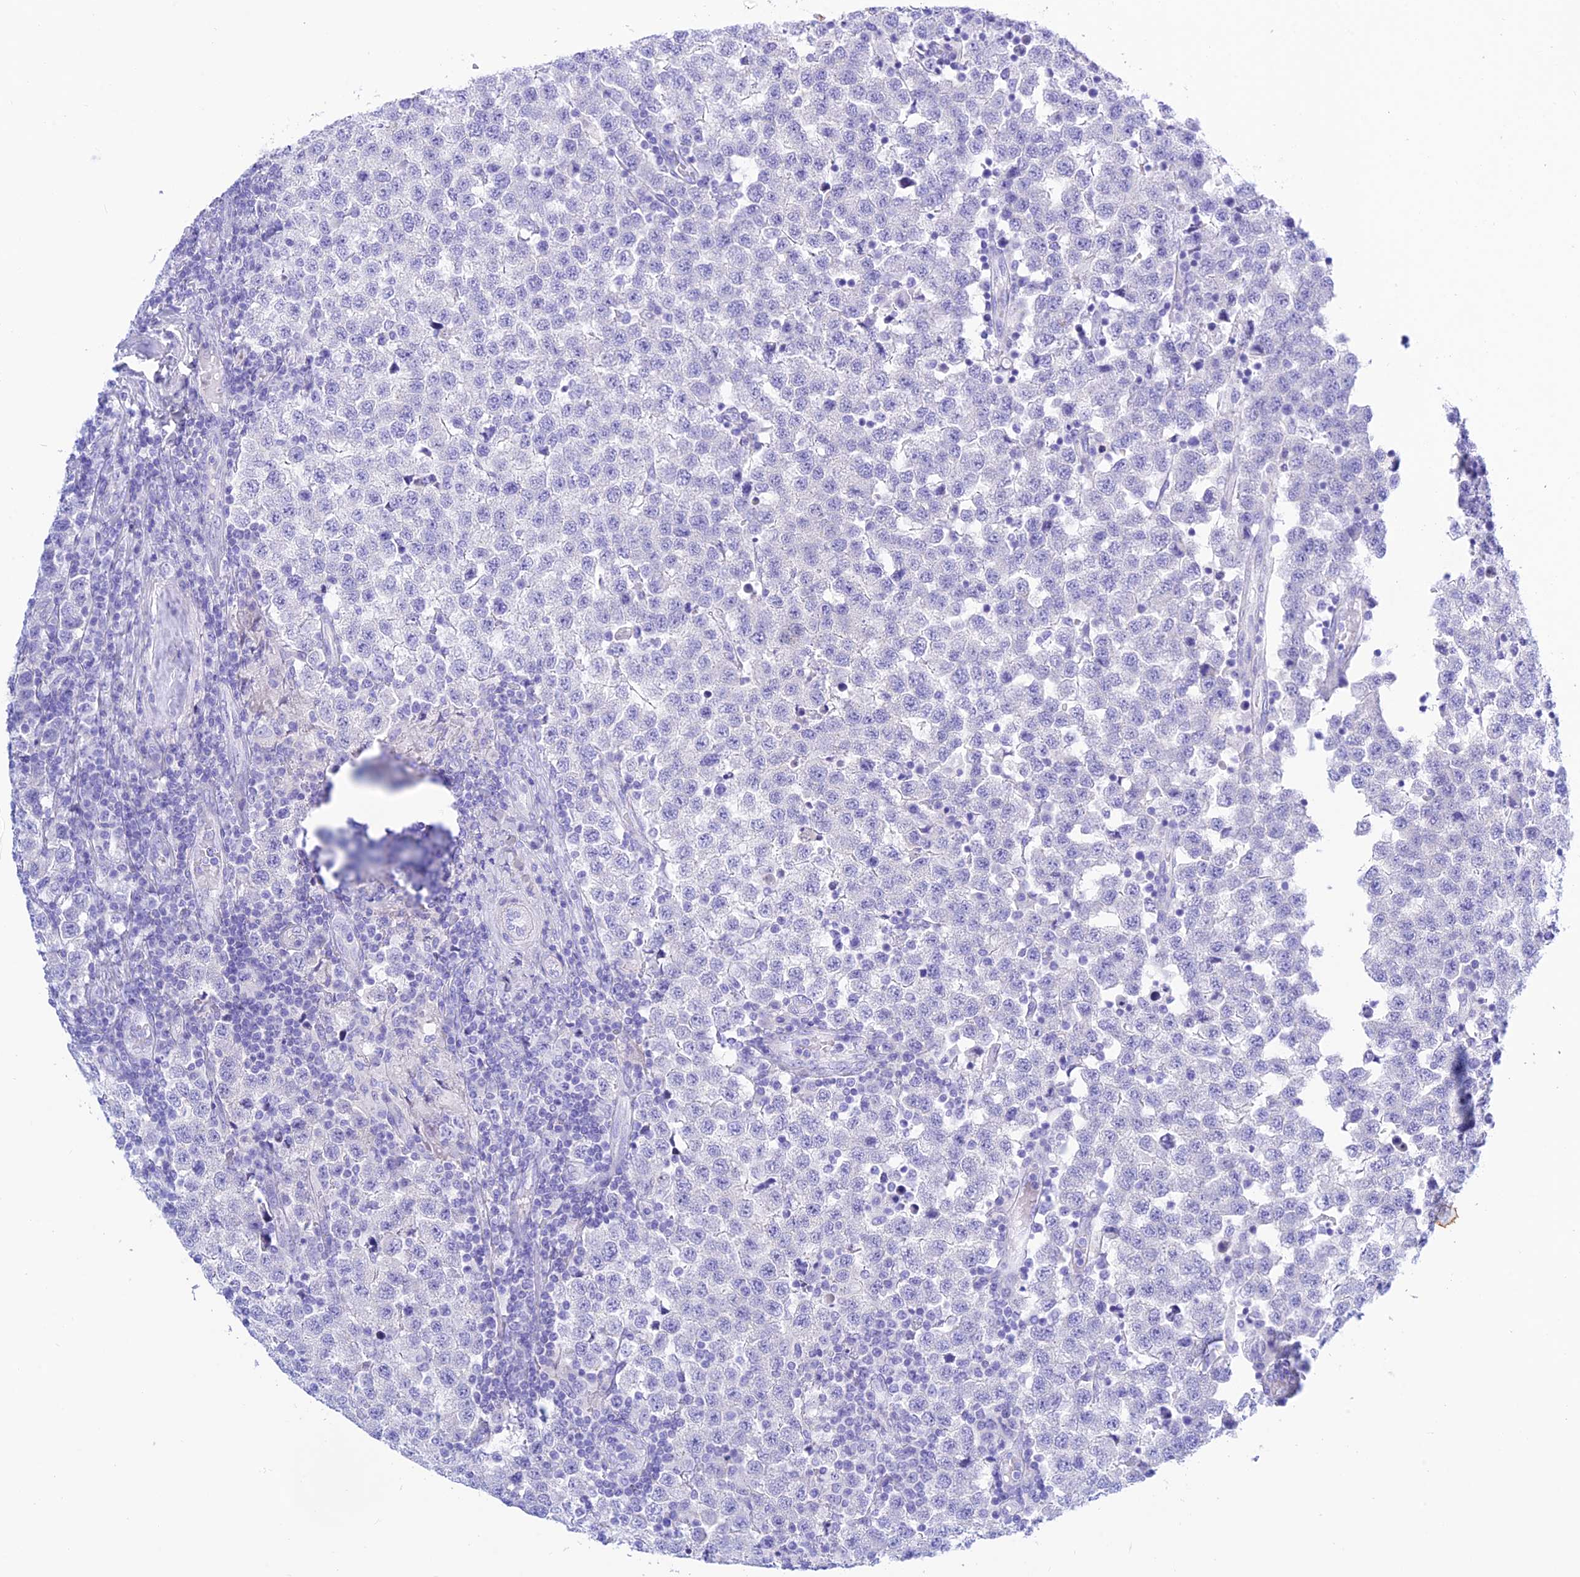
{"staining": {"intensity": "negative", "quantity": "none", "location": "none"}, "tissue": "testis cancer", "cell_type": "Tumor cells", "image_type": "cancer", "snomed": [{"axis": "morphology", "description": "Seminoma, NOS"}, {"axis": "topography", "description": "Testis"}], "caption": "Immunohistochemistry of testis cancer shows no expression in tumor cells. Nuclei are stained in blue.", "gene": "PRNP", "patient": {"sex": "male", "age": 34}}